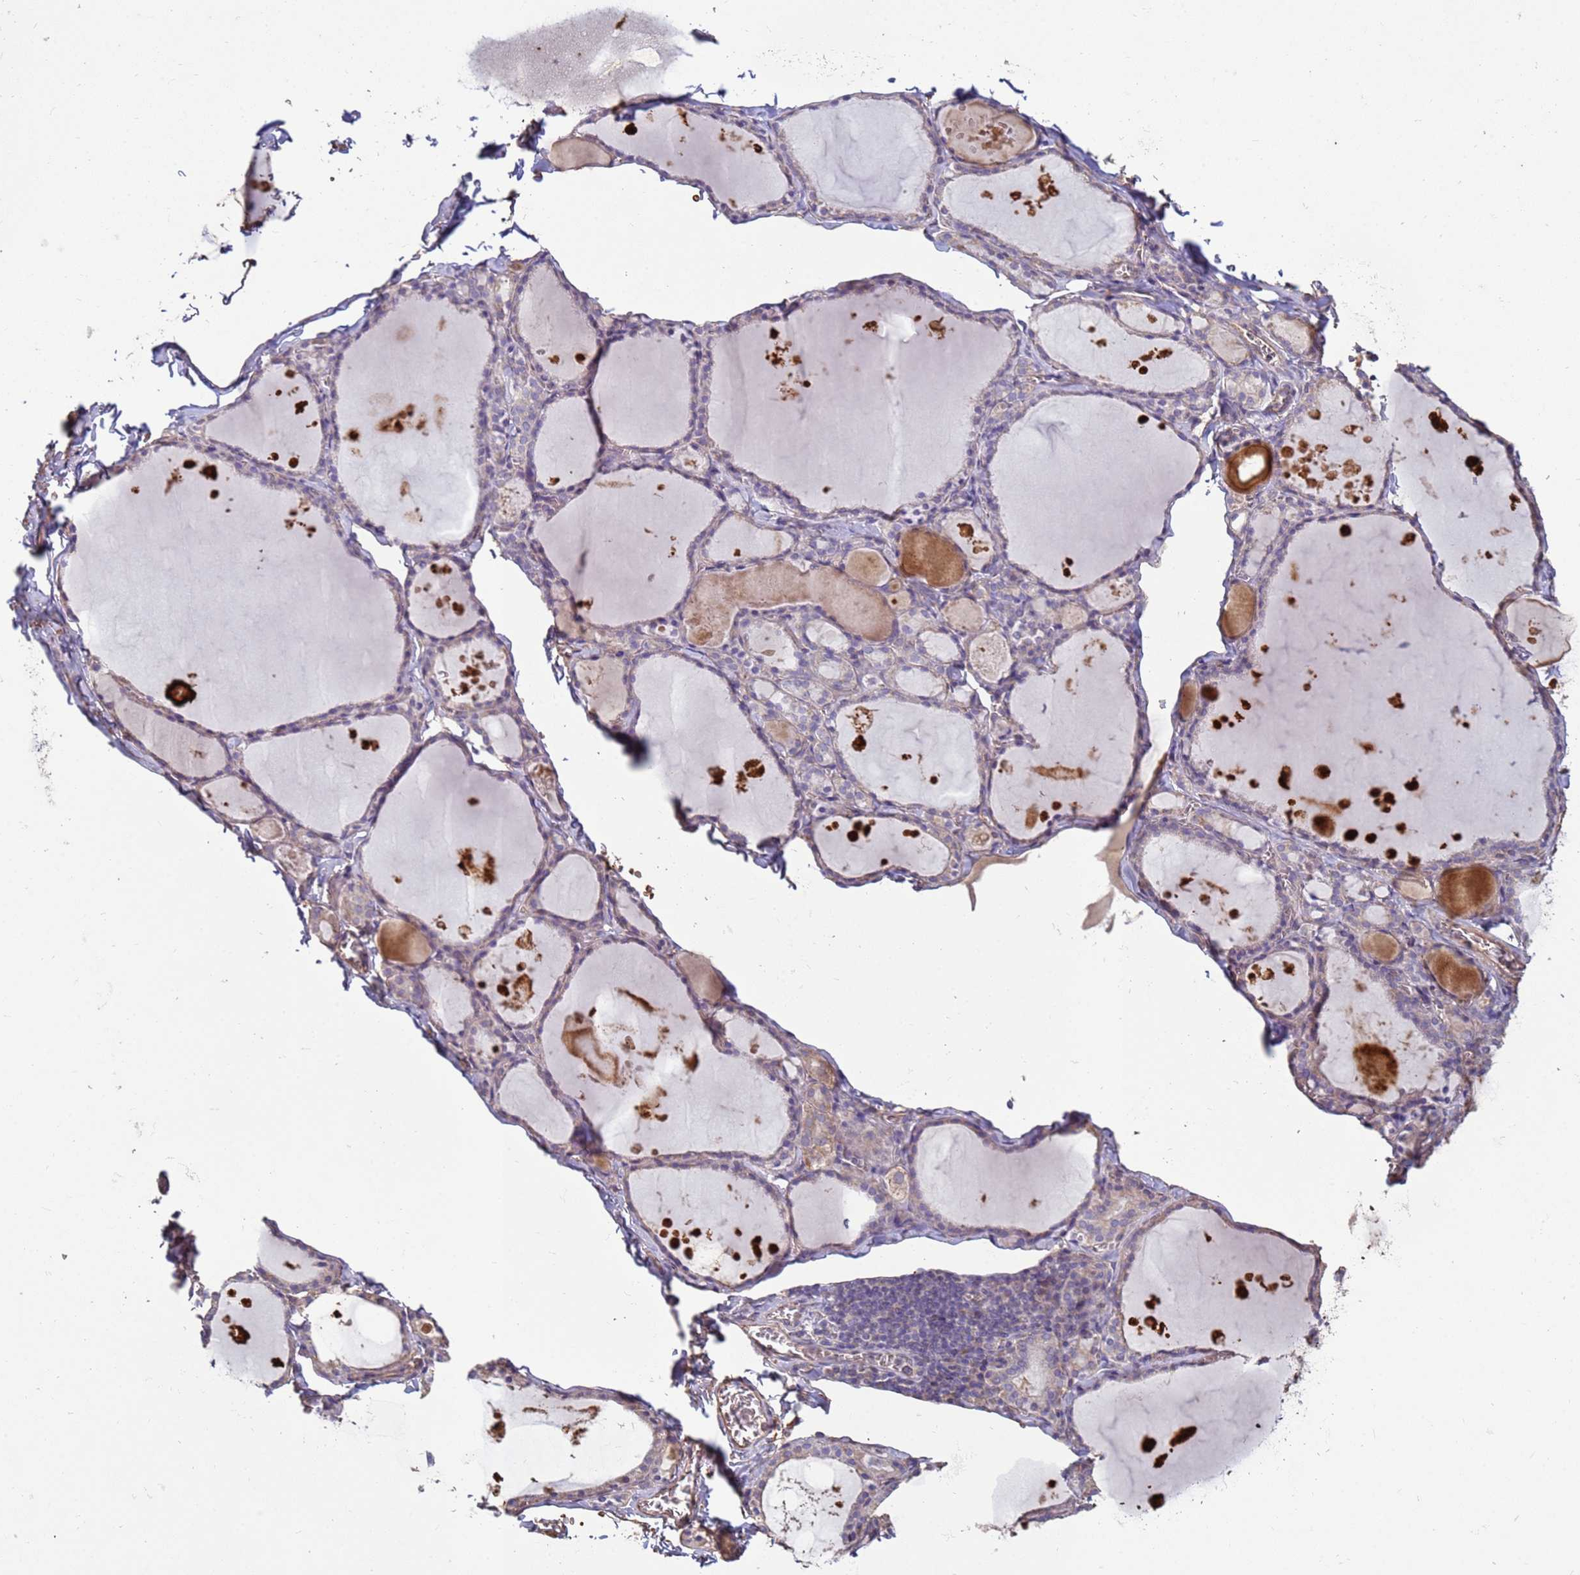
{"staining": {"intensity": "weak", "quantity": "<25%", "location": "cytoplasmic/membranous"}, "tissue": "thyroid gland", "cell_type": "Glandular cells", "image_type": "normal", "snomed": [{"axis": "morphology", "description": "Normal tissue, NOS"}, {"axis": "topography", "description": "Thyroid gland"}], "caption": "There is no significant staining in glandular cells of thyroid gland. (DAB immunohistochemistry (IHC) with hematoxylin counter stain).", "gene": "SGIP1", "patient": {"sex": "male", "age": 56}}